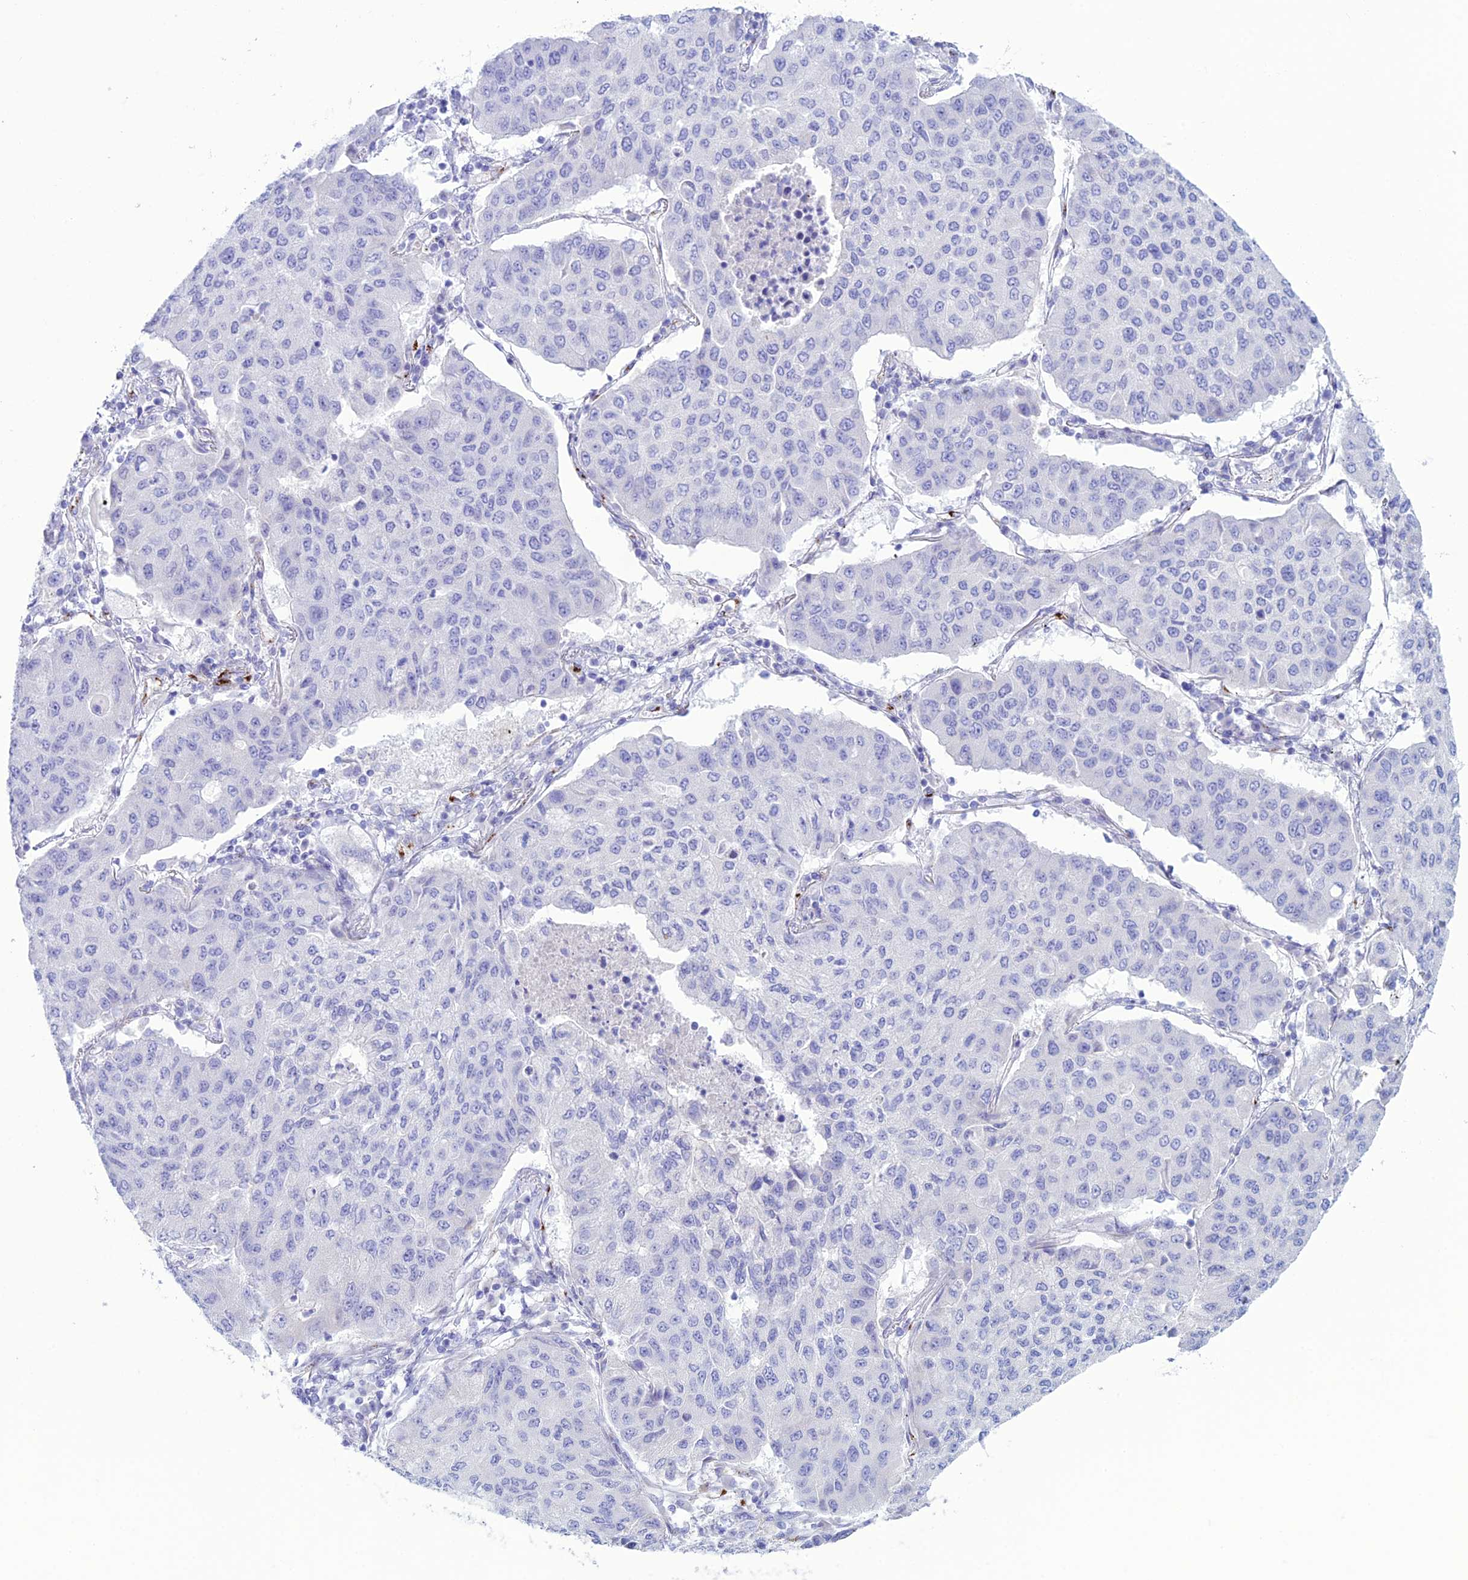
{"staining": {"intensity": "negative", "quantity": "none", "location": "none"}, "tissue": "lung cancer", "cell_type": "Tumor cells", "image_type": "cancer", "snomed": [{"axis": "morphology", "description": "Squamous cell carcinoma, NOS"}, {"axis": "topography", "description": "Lung"}], "caption": "This micrograph is of lung cancer (squamous cell carcinoma) stained with immunohistochemistry (IHC) to label a protein in brown with the nuclei are counter-stained blue. There is no expression in tumor cells.", "gene": "CDC42EP5", "patient": {"sex": "male", "age": 74}}